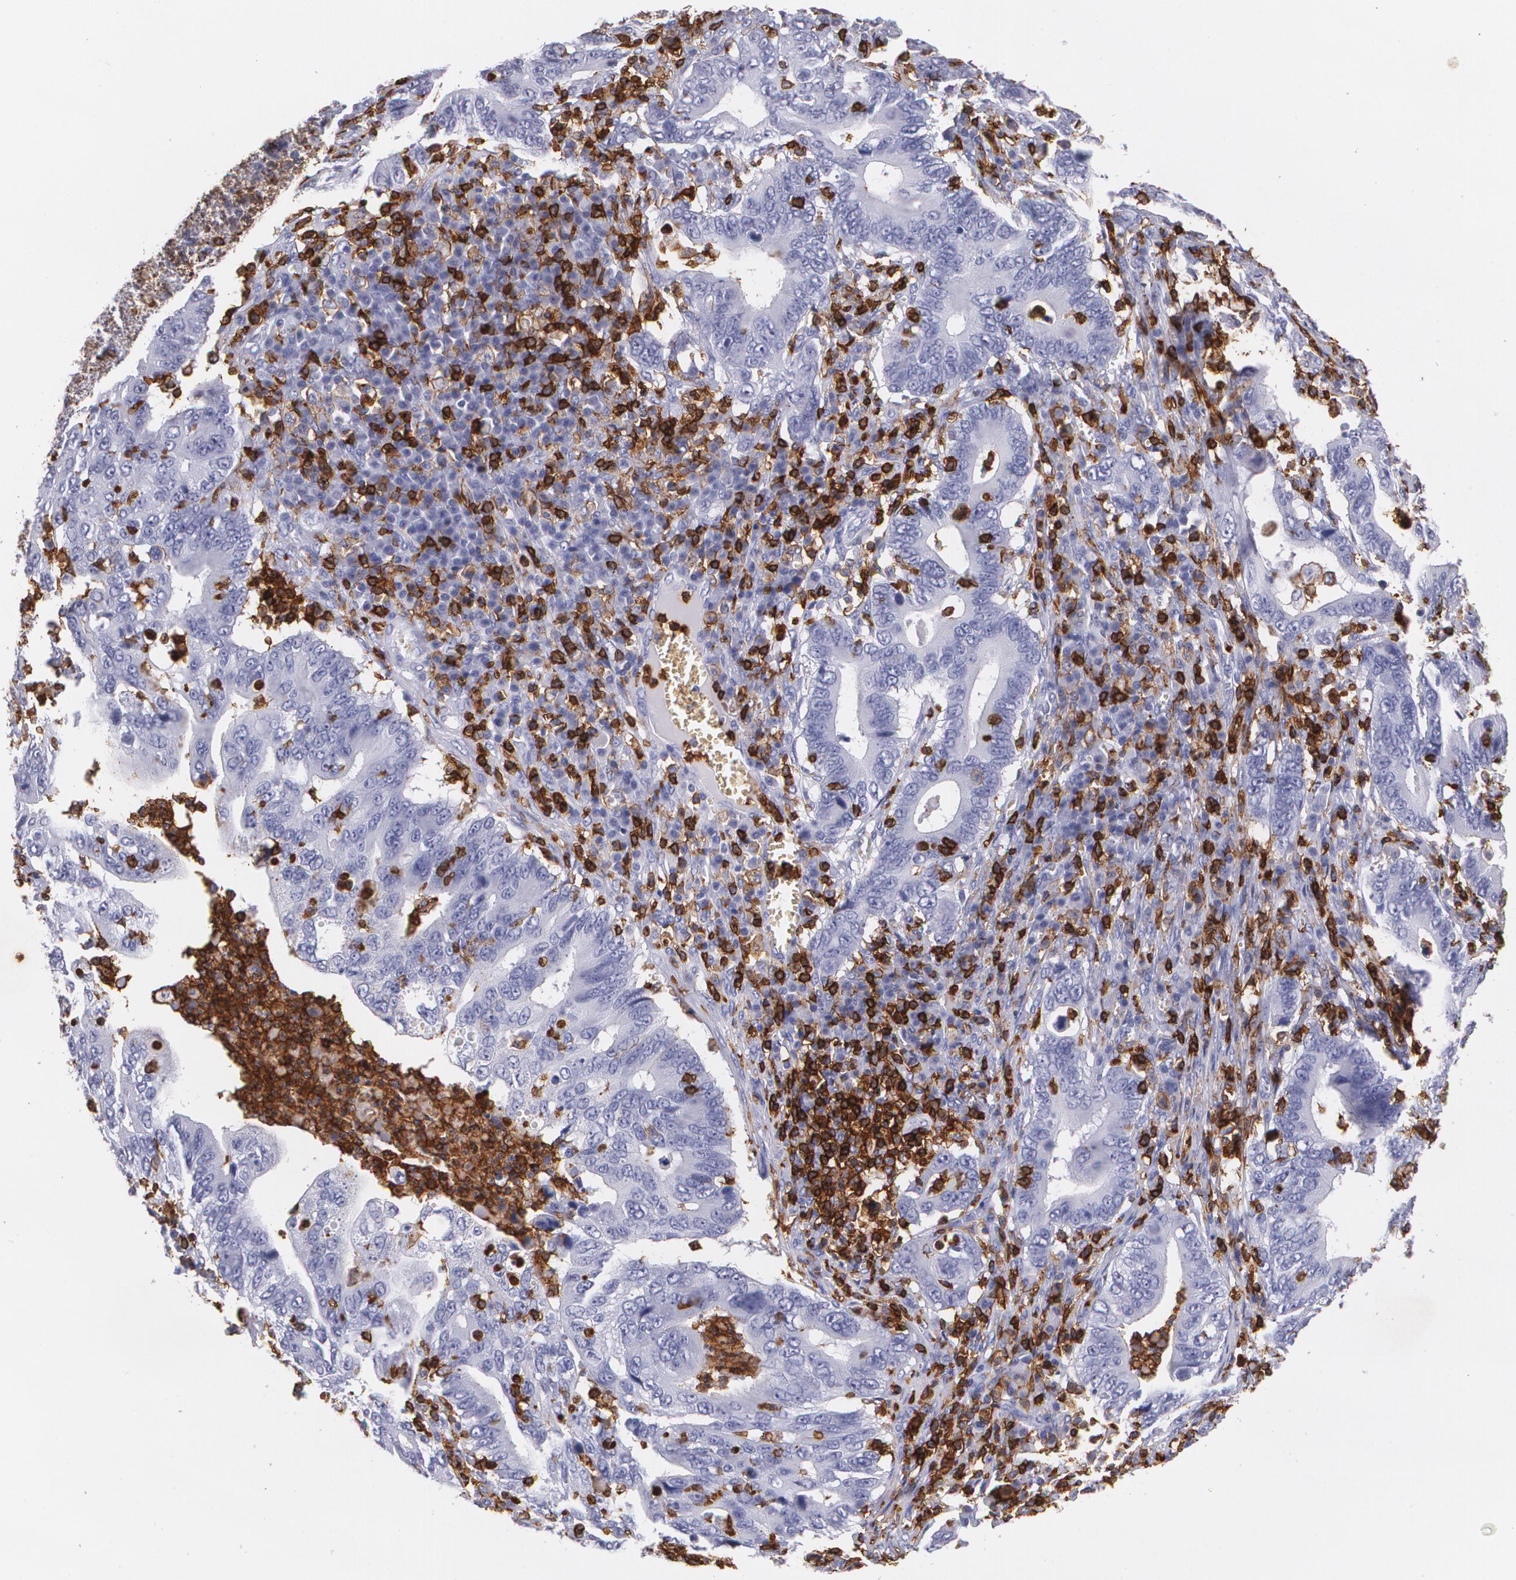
{"staining": {"intensity": "negative", "quantity": "none", "location": "none"}, "tissue": "stomach cancer", "cell_type": "Tumor cells", "image_type": "cancer", "snomed": [{"axis": "morphology", "description": "Adenocarcinoma, NOS"}, {"axis": "topography", "description": "Stomach, upper"}], "caption": "This is an immunohistochemistry photomicrograph of human stomach cancer. There is no staining in tumor cells.", "gene": "PTPRC", "patient": {"sex": "male", "age": 63}}